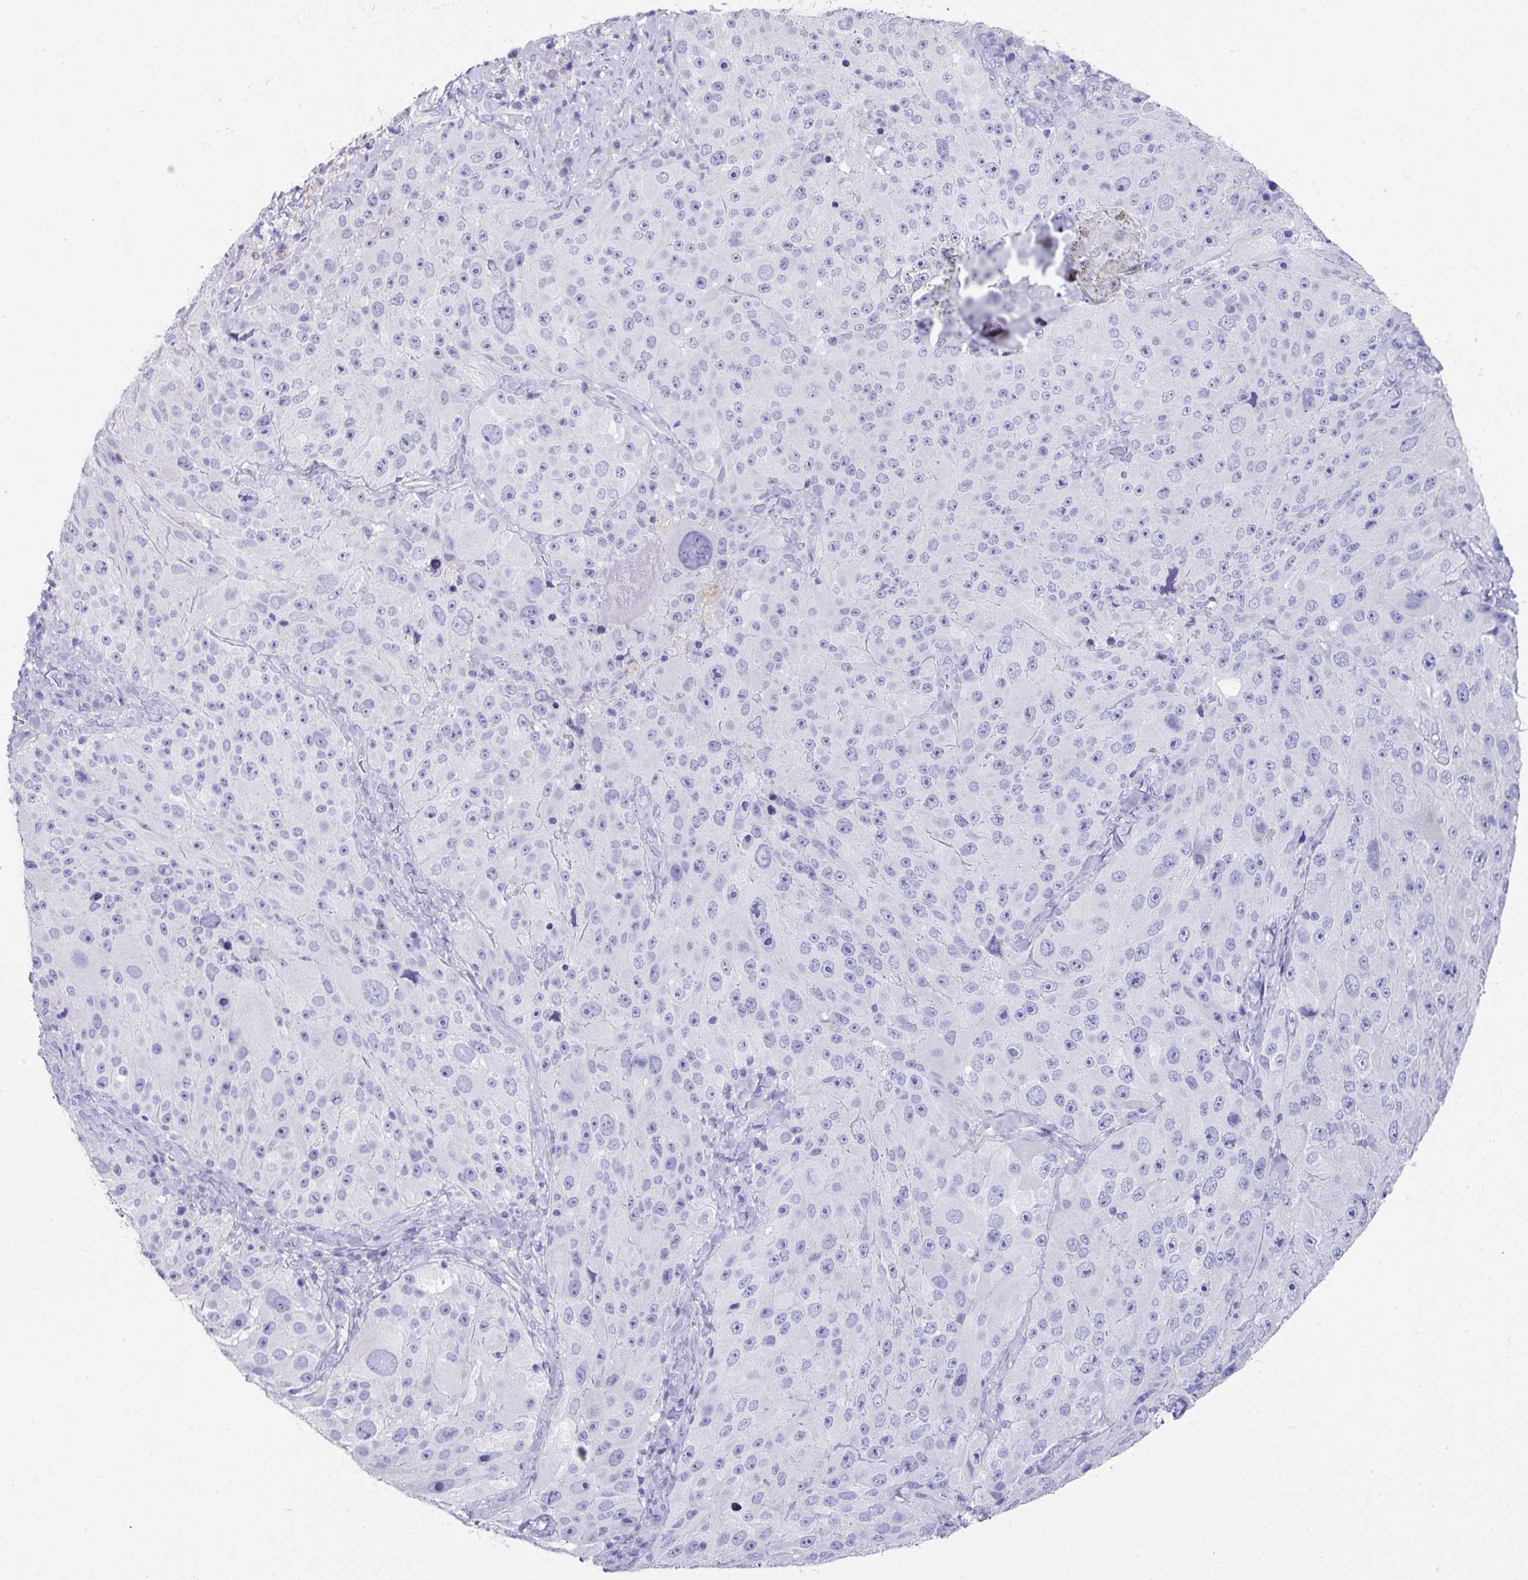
{"staining": {"intensity": "negative", "quantity": "none", "location": "none"}, "tissue": "melanoma", "cell_type": "Tumor cells", "image_type": "cancer", "snomed": [{"axis": "morphology", "description": "Malignant melanoma, Metastatic site"}, {"axis": "topography", "description": "Lymph node"}], "caption": "Tumor cells show no significant protein expression in melanoma.", "gene": "PEX10", "patient": {"sex": "male", "age": 62}}